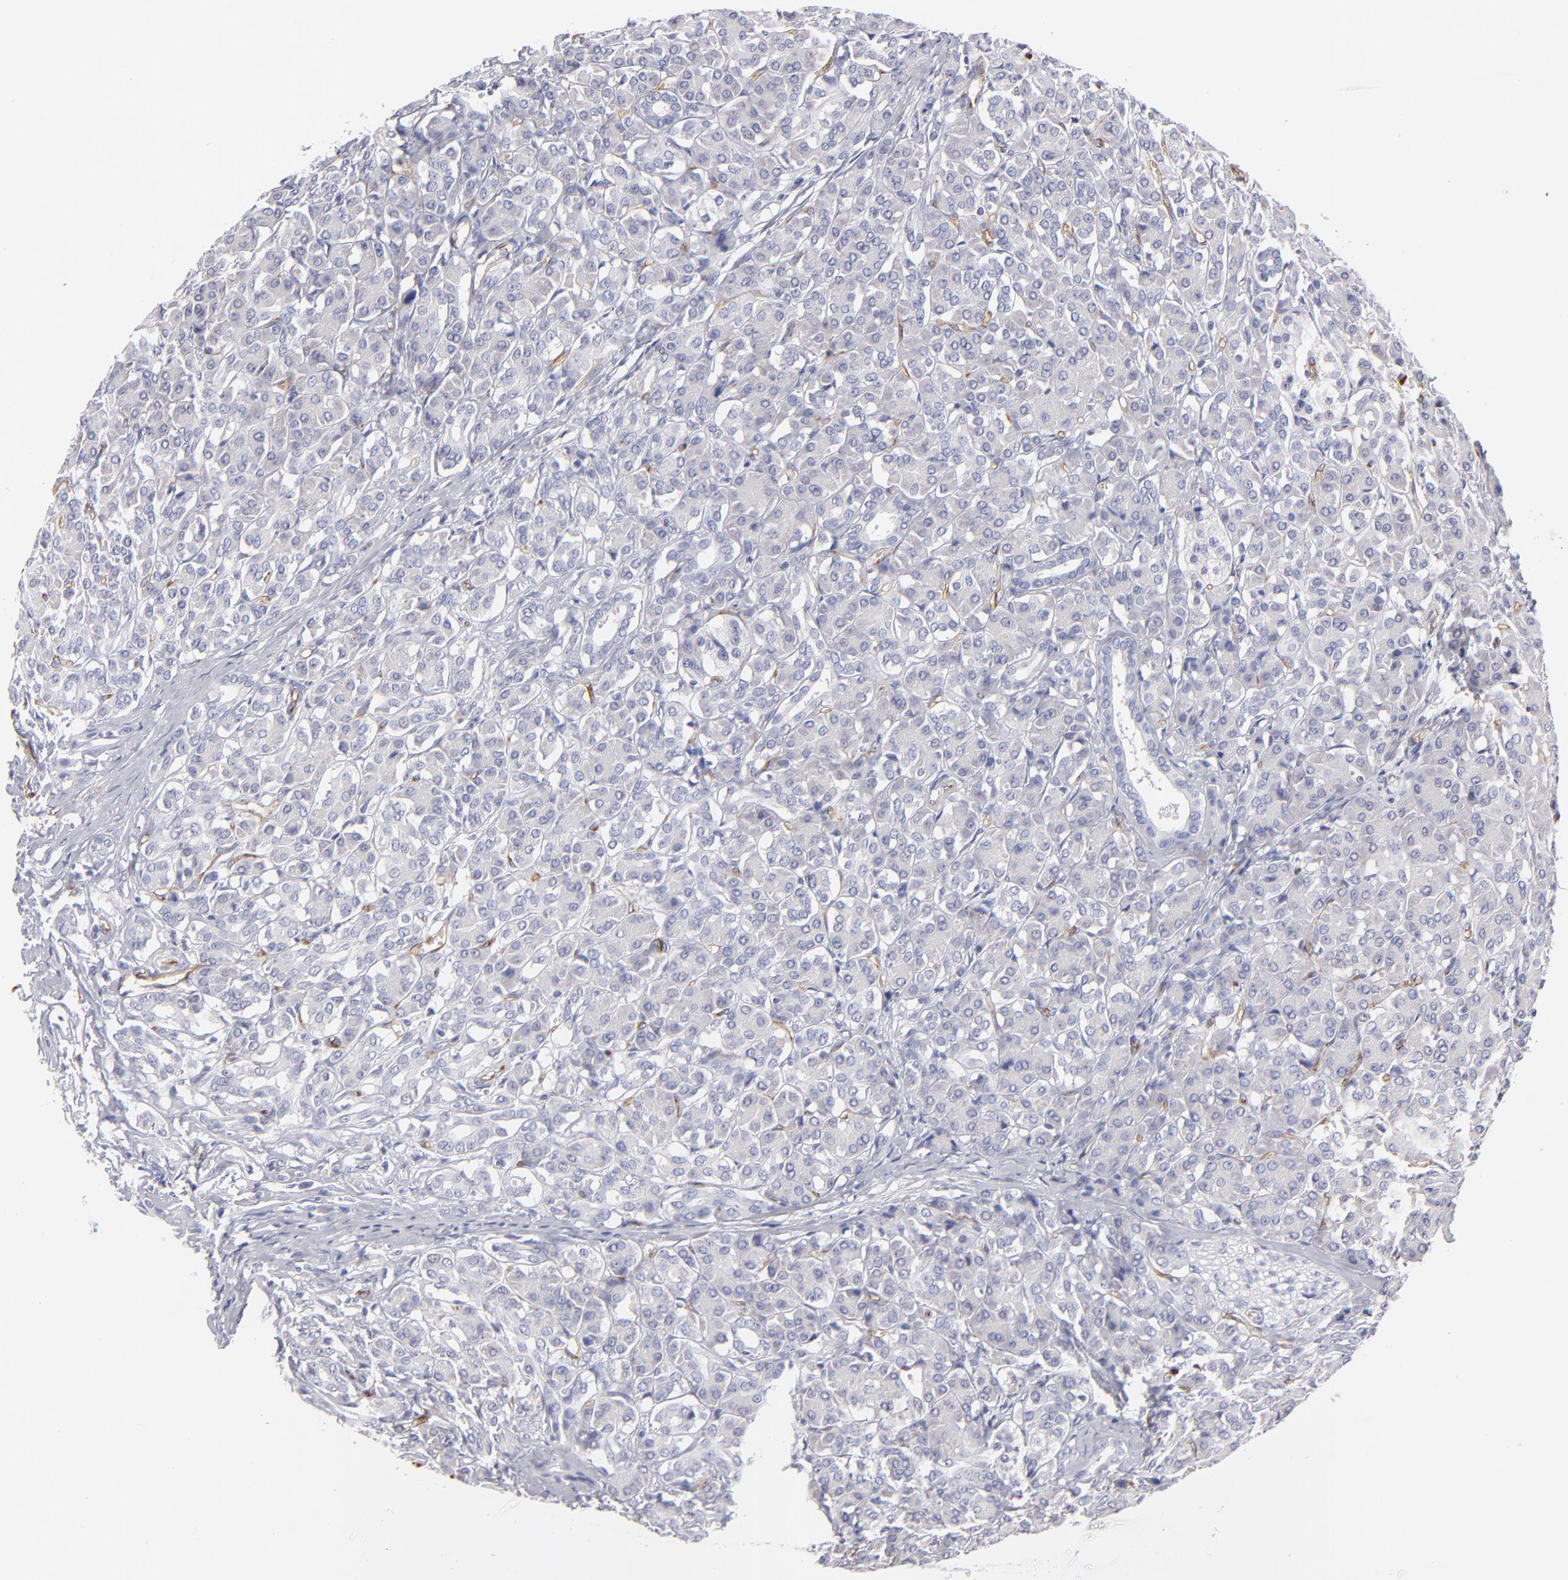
{"staining": {"intensity": "negative", "quantity": "none", "location": "none"}, "tissue": "pancreas", "cell_type": "Exocrine glandular cells", "image_type": "normal", "snomed": [{"axis": "morphology", "description": "Normal tissue, NOS"}, {"axis": "topography", "description": "Lymph node"}, {"axis": "topography", "description": "Pancreas"}], "caption": "High power microscopy micrograph of an immunohistochemistry (IHC) micrograph of benign pancreas, revealing no significant expression in exocrine glandular cells.", "gene": "PLVAP", "patient": {"sex": "male", "age": 59}}